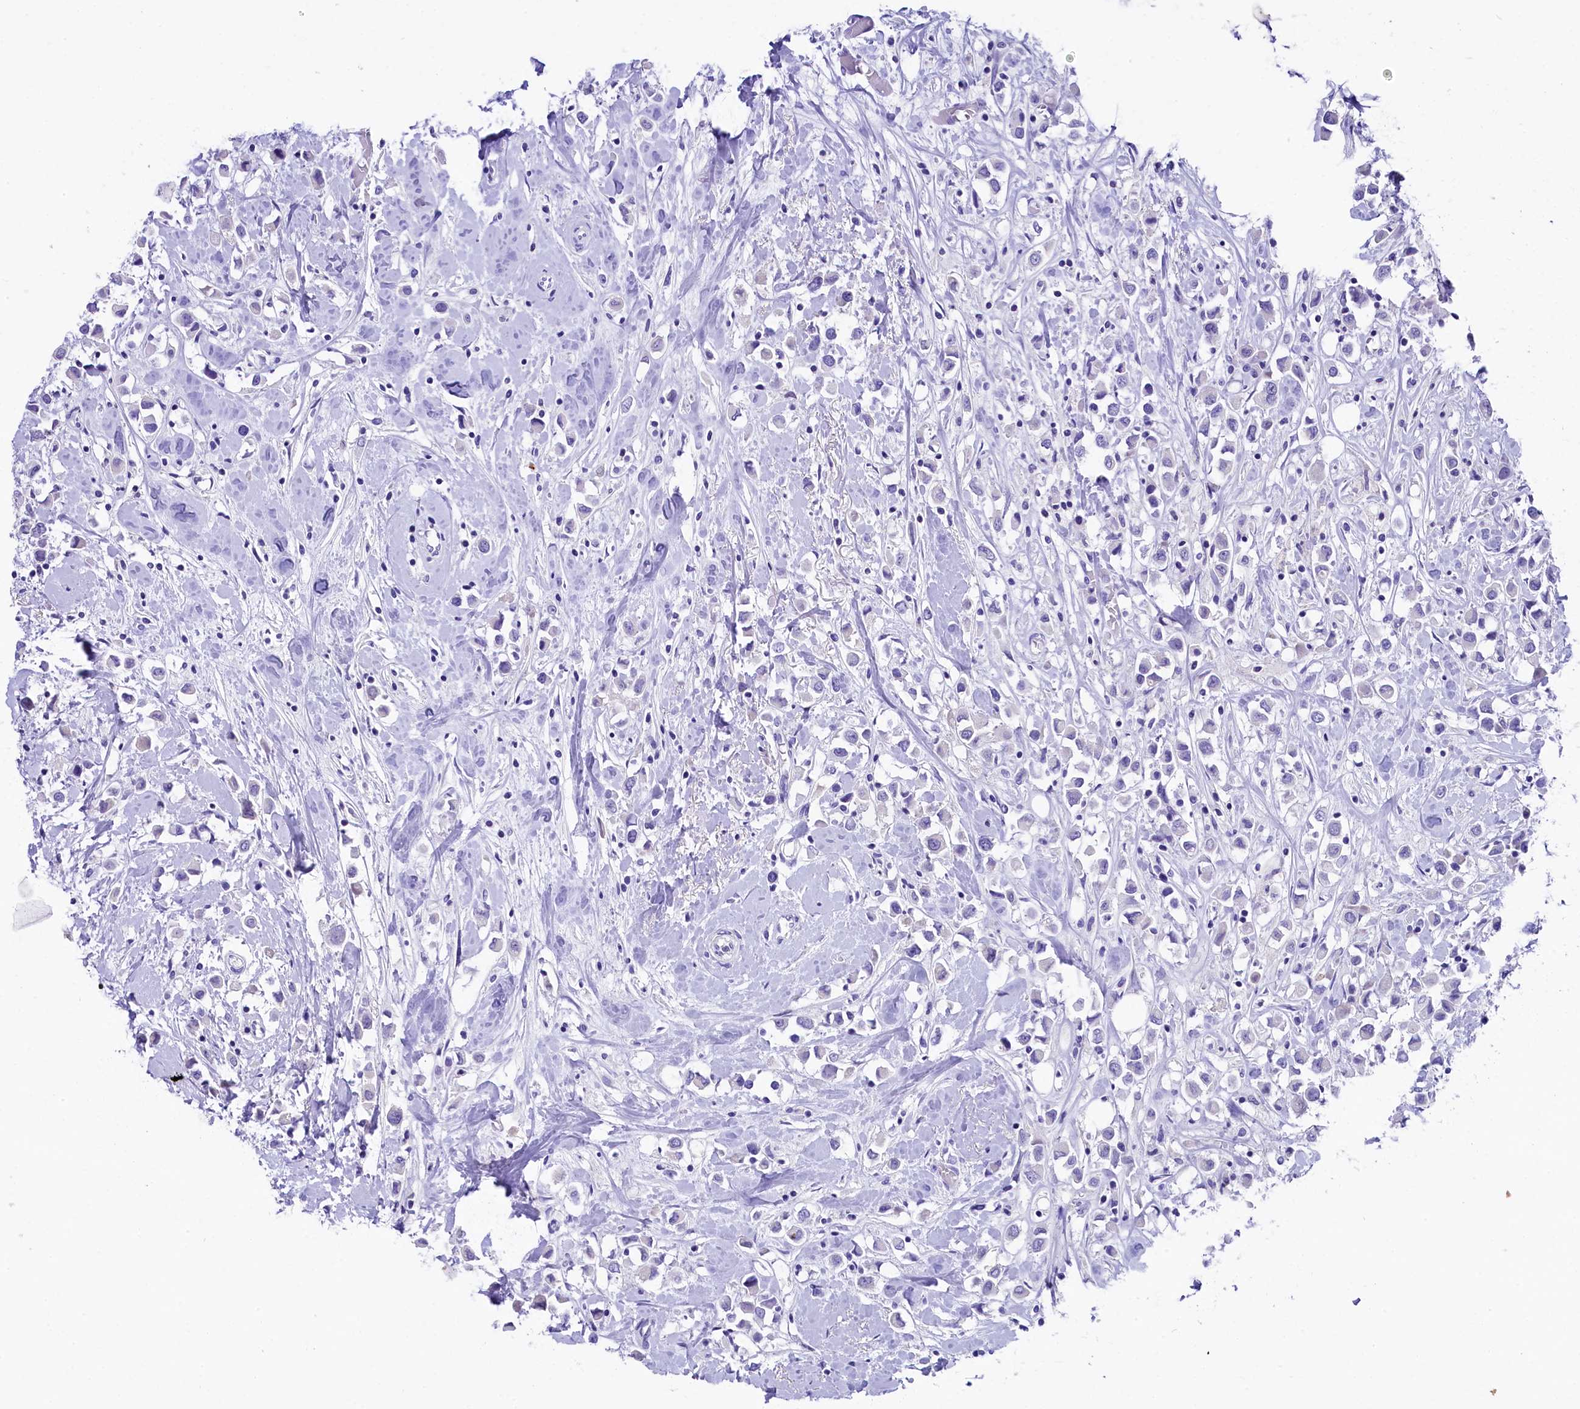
{"staining": {"intensity": "negative", "quantity": "none", "location": "none"}, "tissue": "breast cancer", "cell_type": "Tumor cells", "image_type": "cancer", "snomed": [{"axis": "morphology", "description": "Duct carcinoma"}, {"axis": "topography", "description": "Breast"}], "caption": "Immunohistochemistry of human breast cancer shows no expression in tumor cells.", "gene": "SKIDA1", "patient": {"sex": "female", "age": 61}}